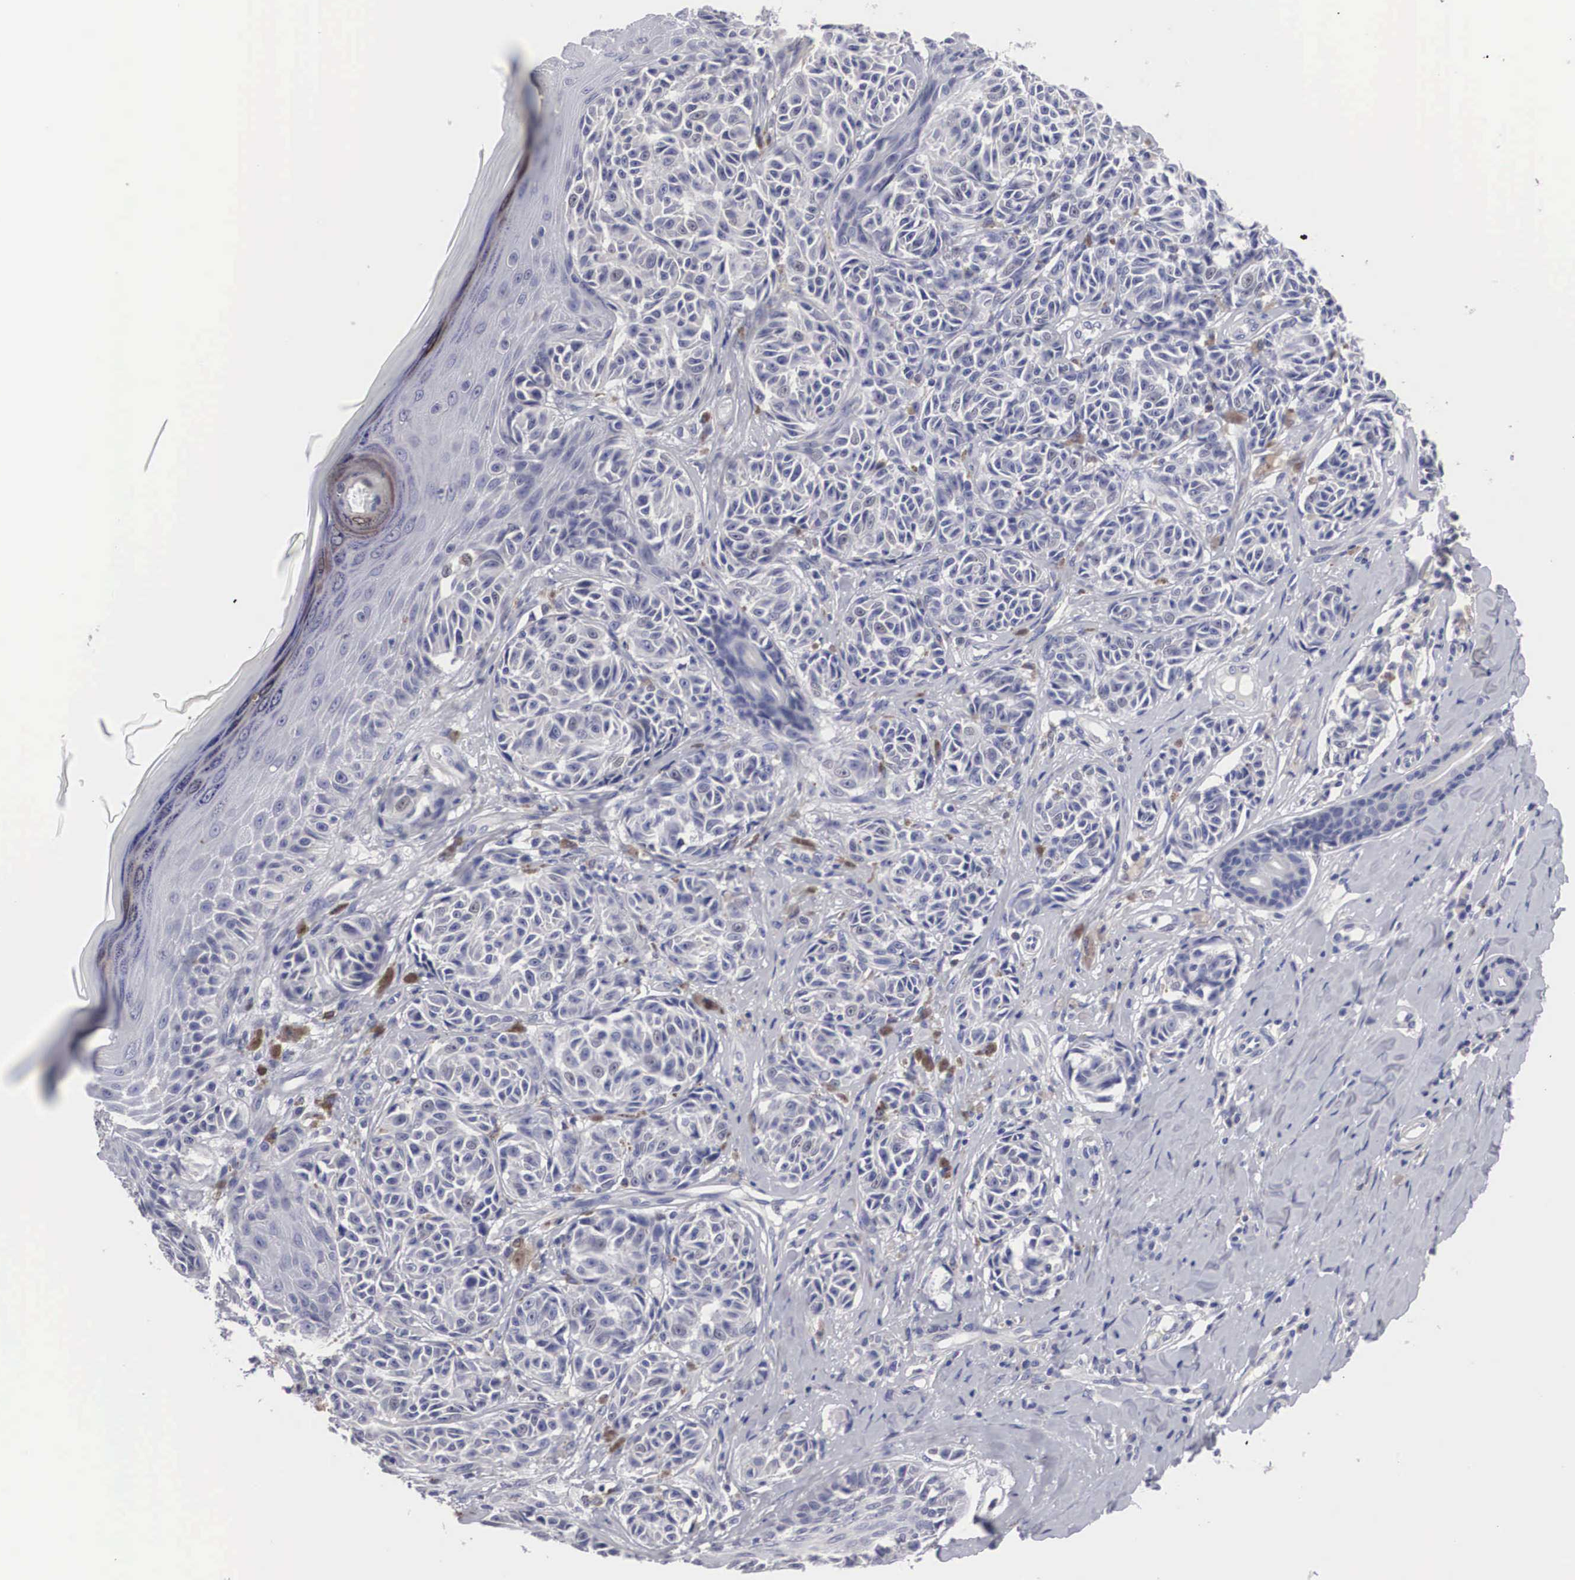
{"staining": {"intensity": "negative", "quantity": "none", "location": "none"}, "tissue": "melanoma", "cell_type": "Tumor cells", "image_type": "cancer", "snomed": [{"axis": "morphology", "description": "Malignant melanoma, NOS"}, {"axis": "topography", "description": "Skin"}], "caption": "Melanoma was stained to show a protein in brown. There is no significant positivity in tumor cells. (IHC, brightfield microscopy, high magnification).", "gene": "HMOX1", "patient": {"sex": "male", "age": 49}}